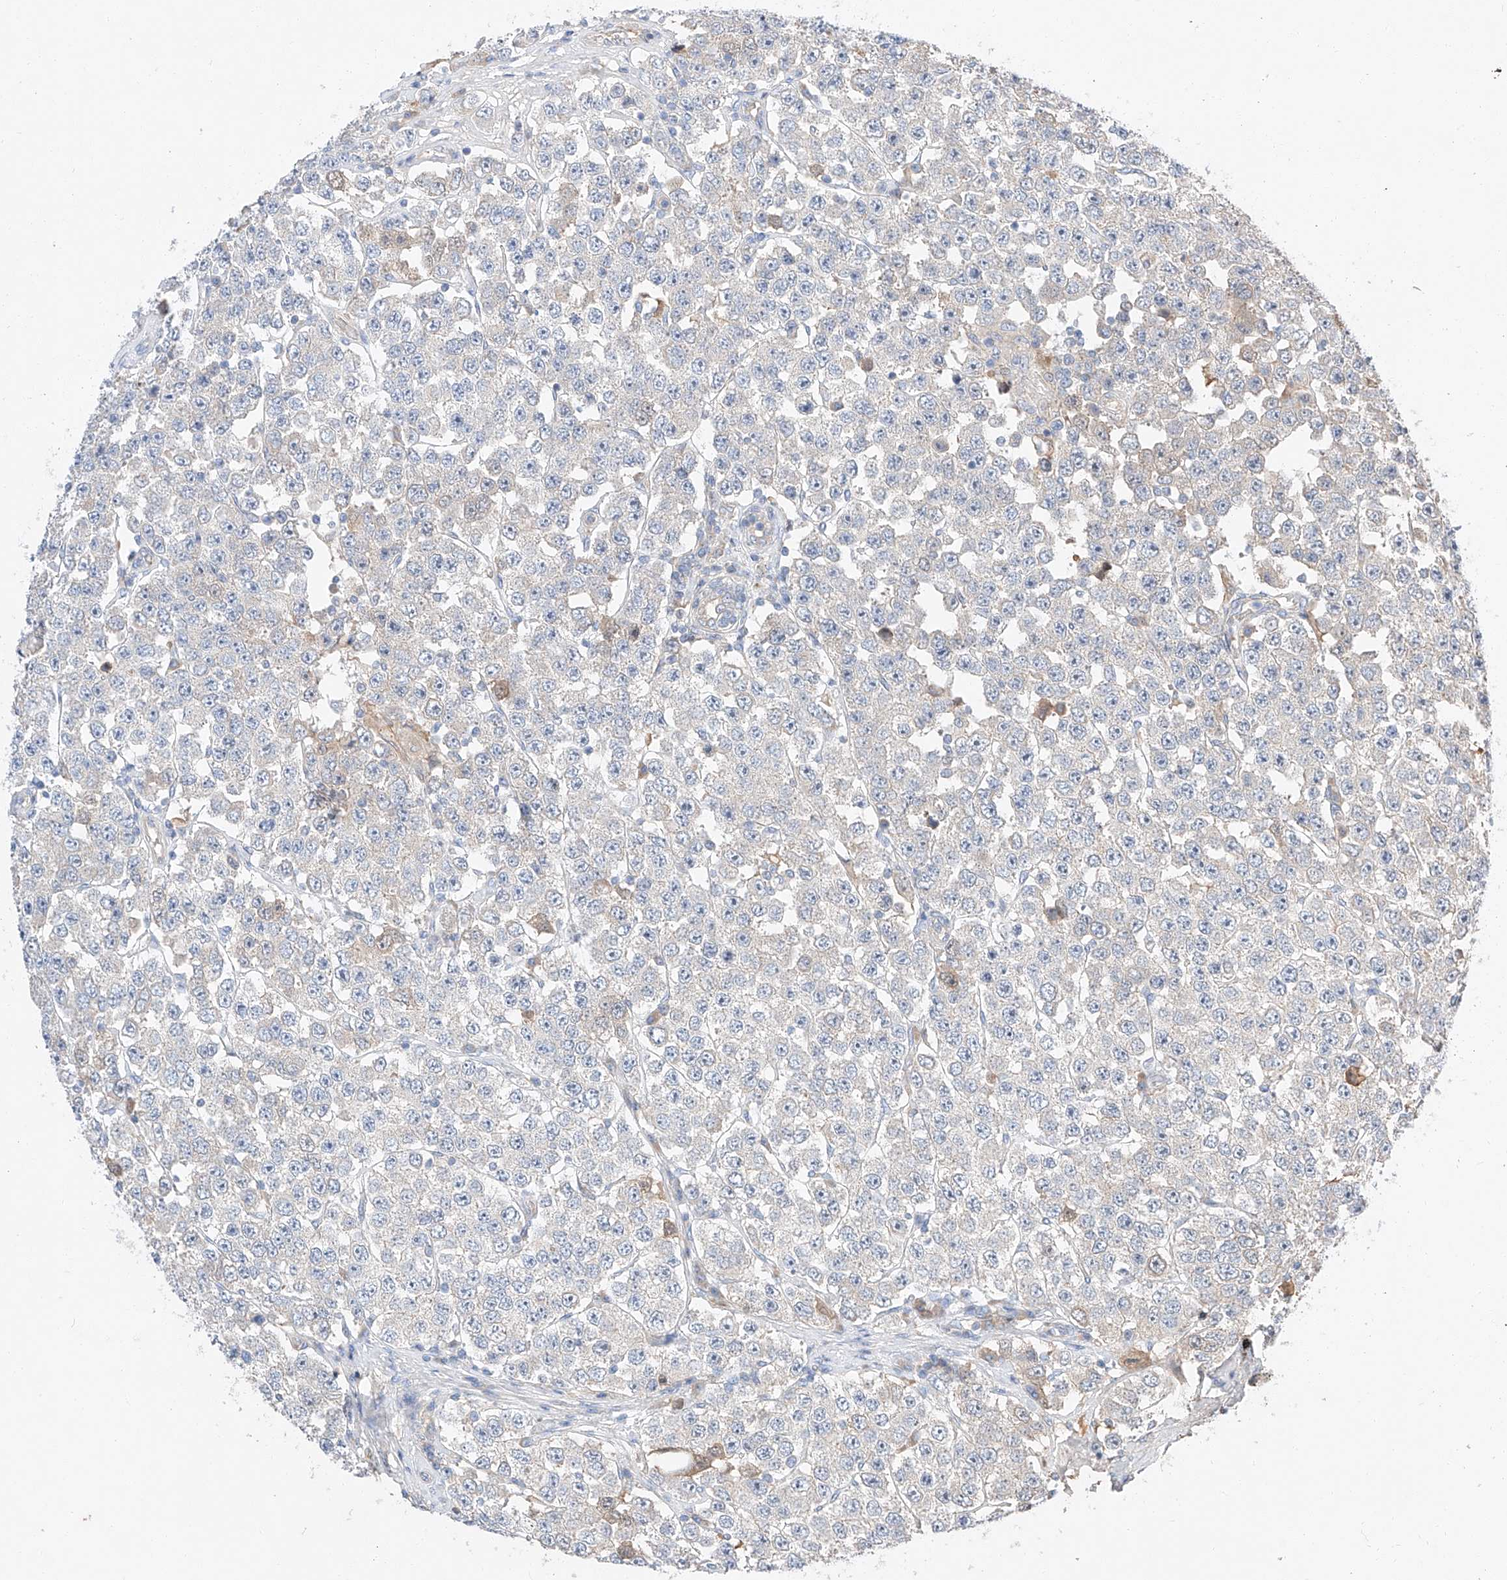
{"staining": {"intensity": "negative", "quantity": "none", "location": "none"}, "tissue": "testis cancer", "cell_type": "Tumor cells", "image_type": "cancer", "snomed": [{"axis": "morphology", "description": "Seminoma, NOS"}, {"axis": "topography", "description": "Testis"}], "caption": "The immunohistochemistry photomicrograph has no significant positivity in tumor cells of testis cancer (seminoma) tissue. (Stains: DAB immunohistochemistry with hematoxylin counter stain, Microscopy: brightfield microscopy at high magnification).", "gene": "RUSC1", "patient": {"sex": "male", "age": 28}}